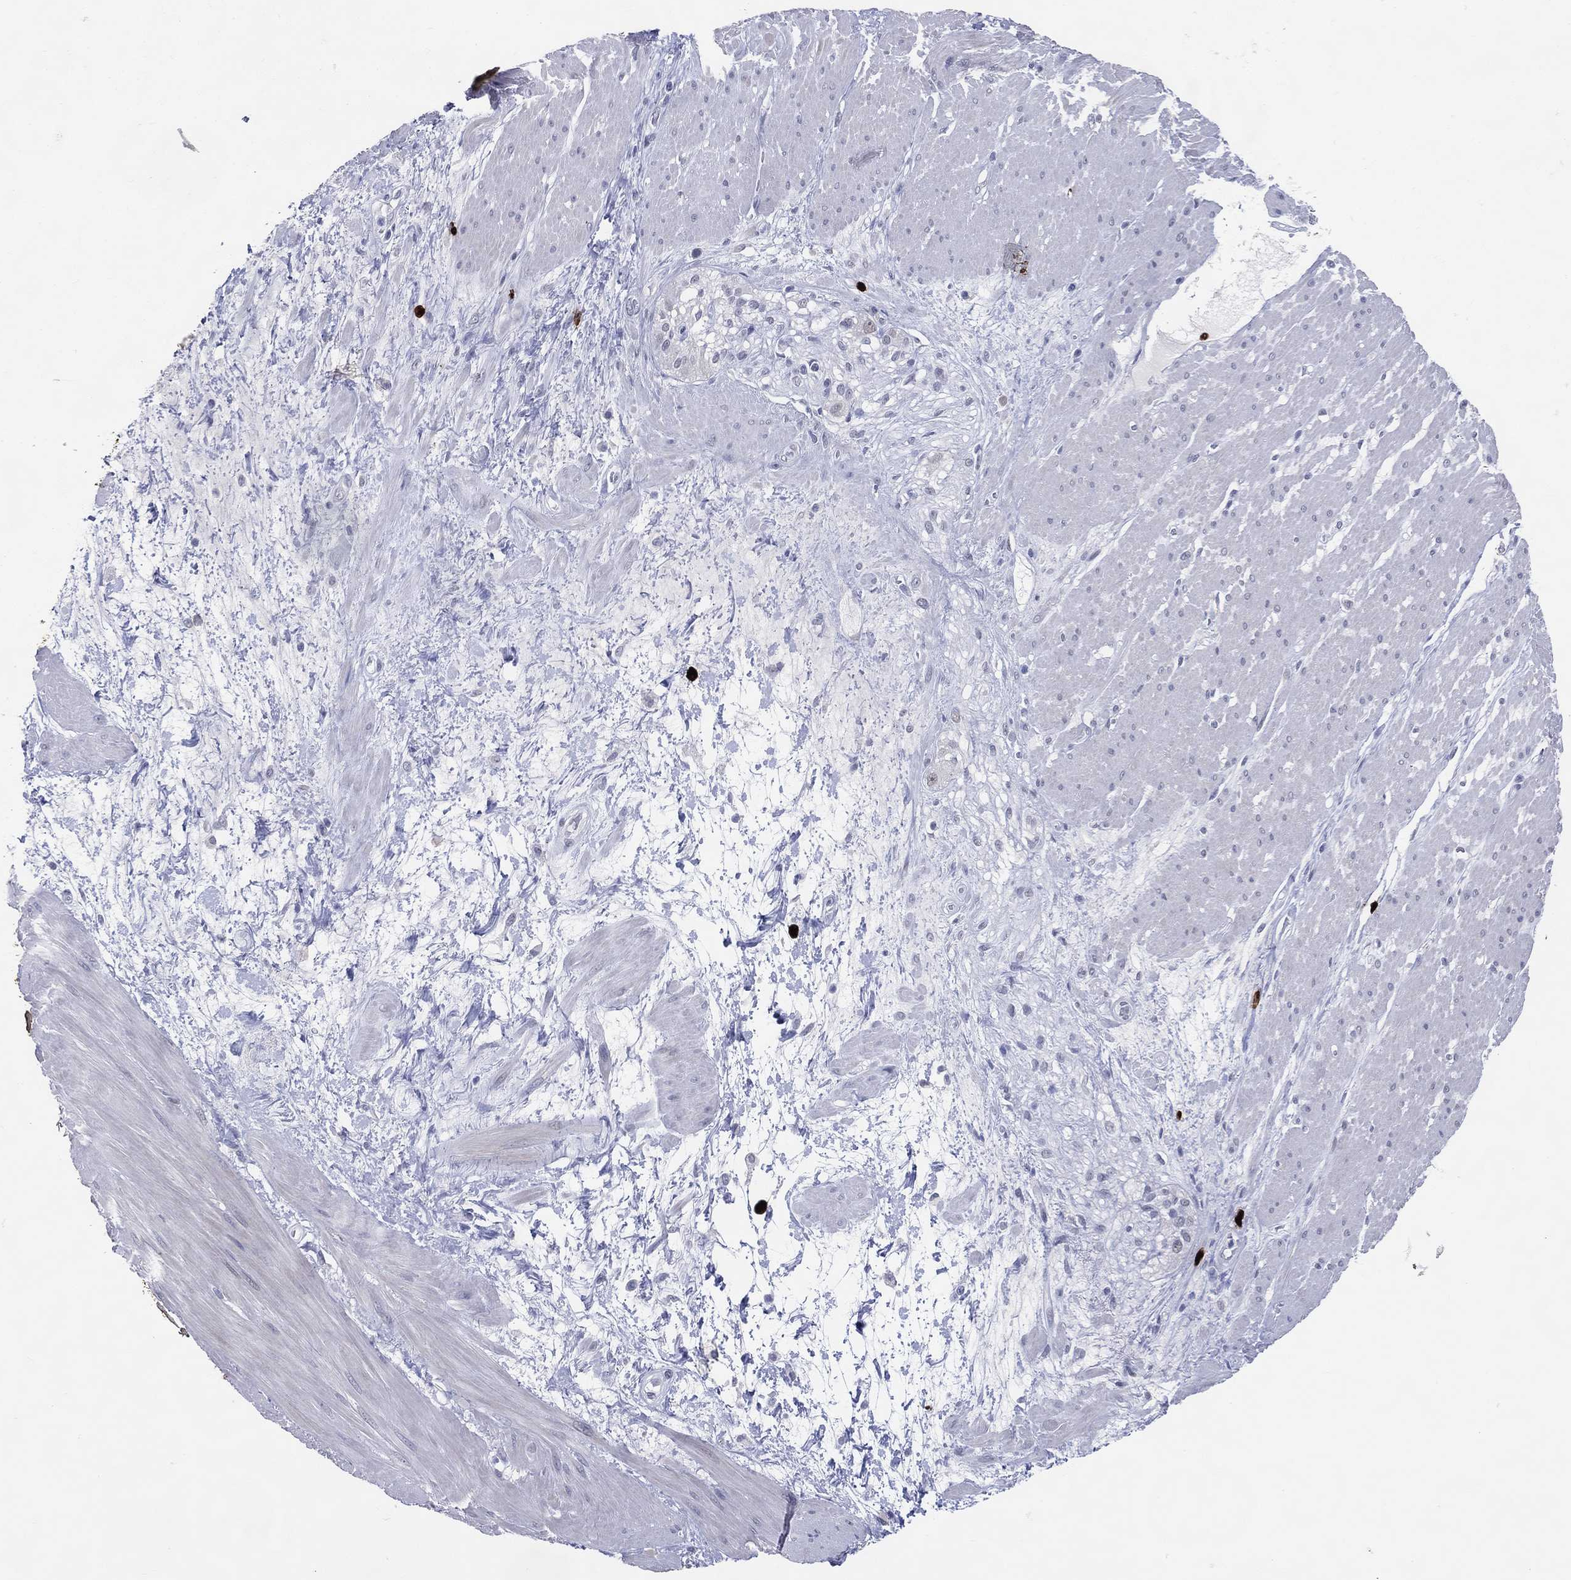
{"staining": {"intensity": "negative", "quantity": "none", "location": "none"}, "tissue": "smooth muscle", "cell_type": "Smooth muscle cells", "image_type": "normal", "snomed": [{"axis": "morphology", "description": "Normal tissue, NOS"}, {"axis": "topography", "description": "Soft tissue"}, {"axis": "topography", "description": "Smooth muscle"}], "caption": "There is no significant positivity in smooth muscle cells of smooth muscle. (Brightfield microscopy of DAB IHC at high magnification).", "gene": "CFAP58", "patient": {"sex": "male", "age": 72}}